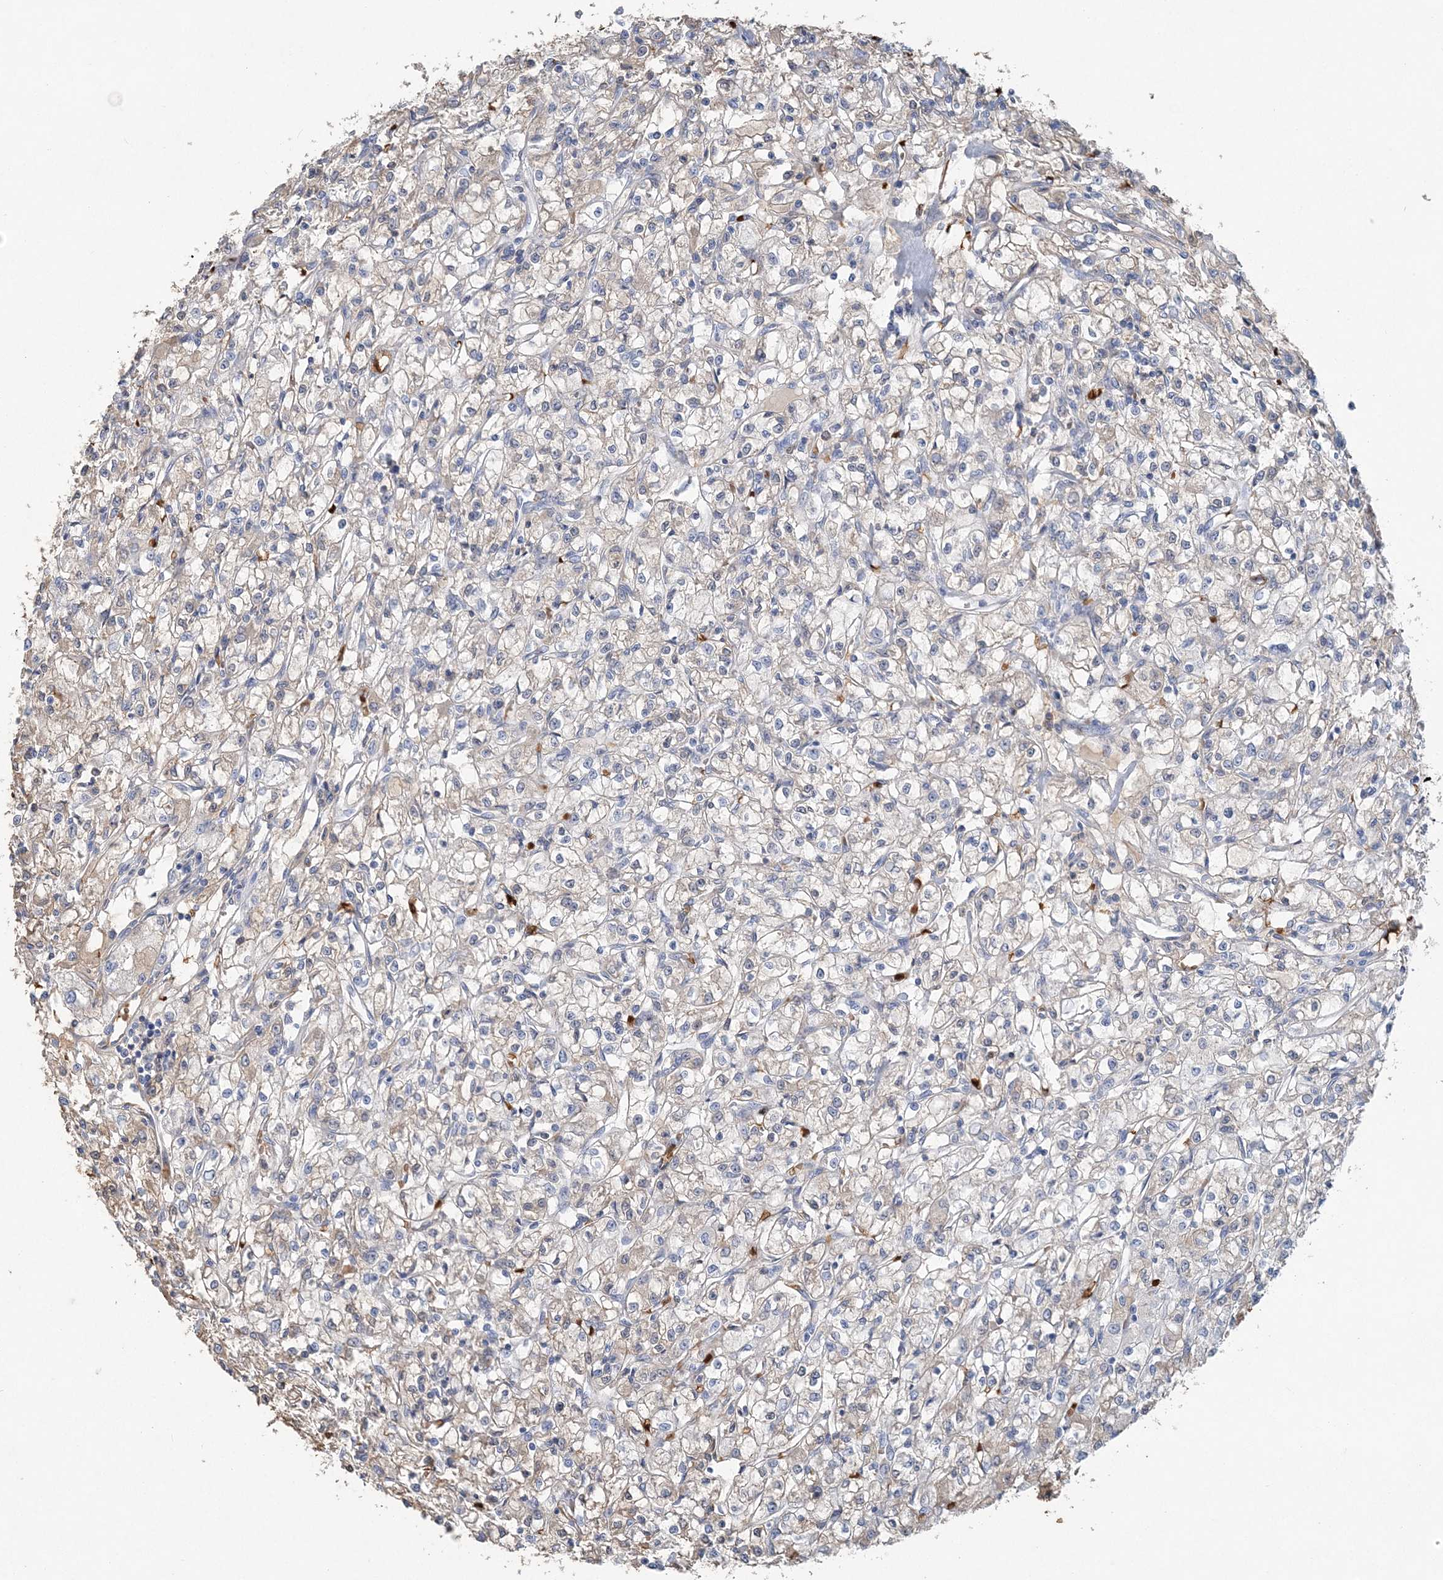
{"staining": {"intensity": "negative", "quantity": "none", "location": "none"}, "tissue": "renal cancer", "cell_type": "Tumor cells", "image_type": "cancer", "snomed": [{"axis": "morphology", "description": "Adenocarcinoma, NOS"}, {"axis": "topography", "description": "Kidney"}], "caption": "Immunohistochemical staining of renal cancer exhibits no significant expression in tumor cells.", "gene": "HBD", "patient": {"sex": "female", "age": 59}}